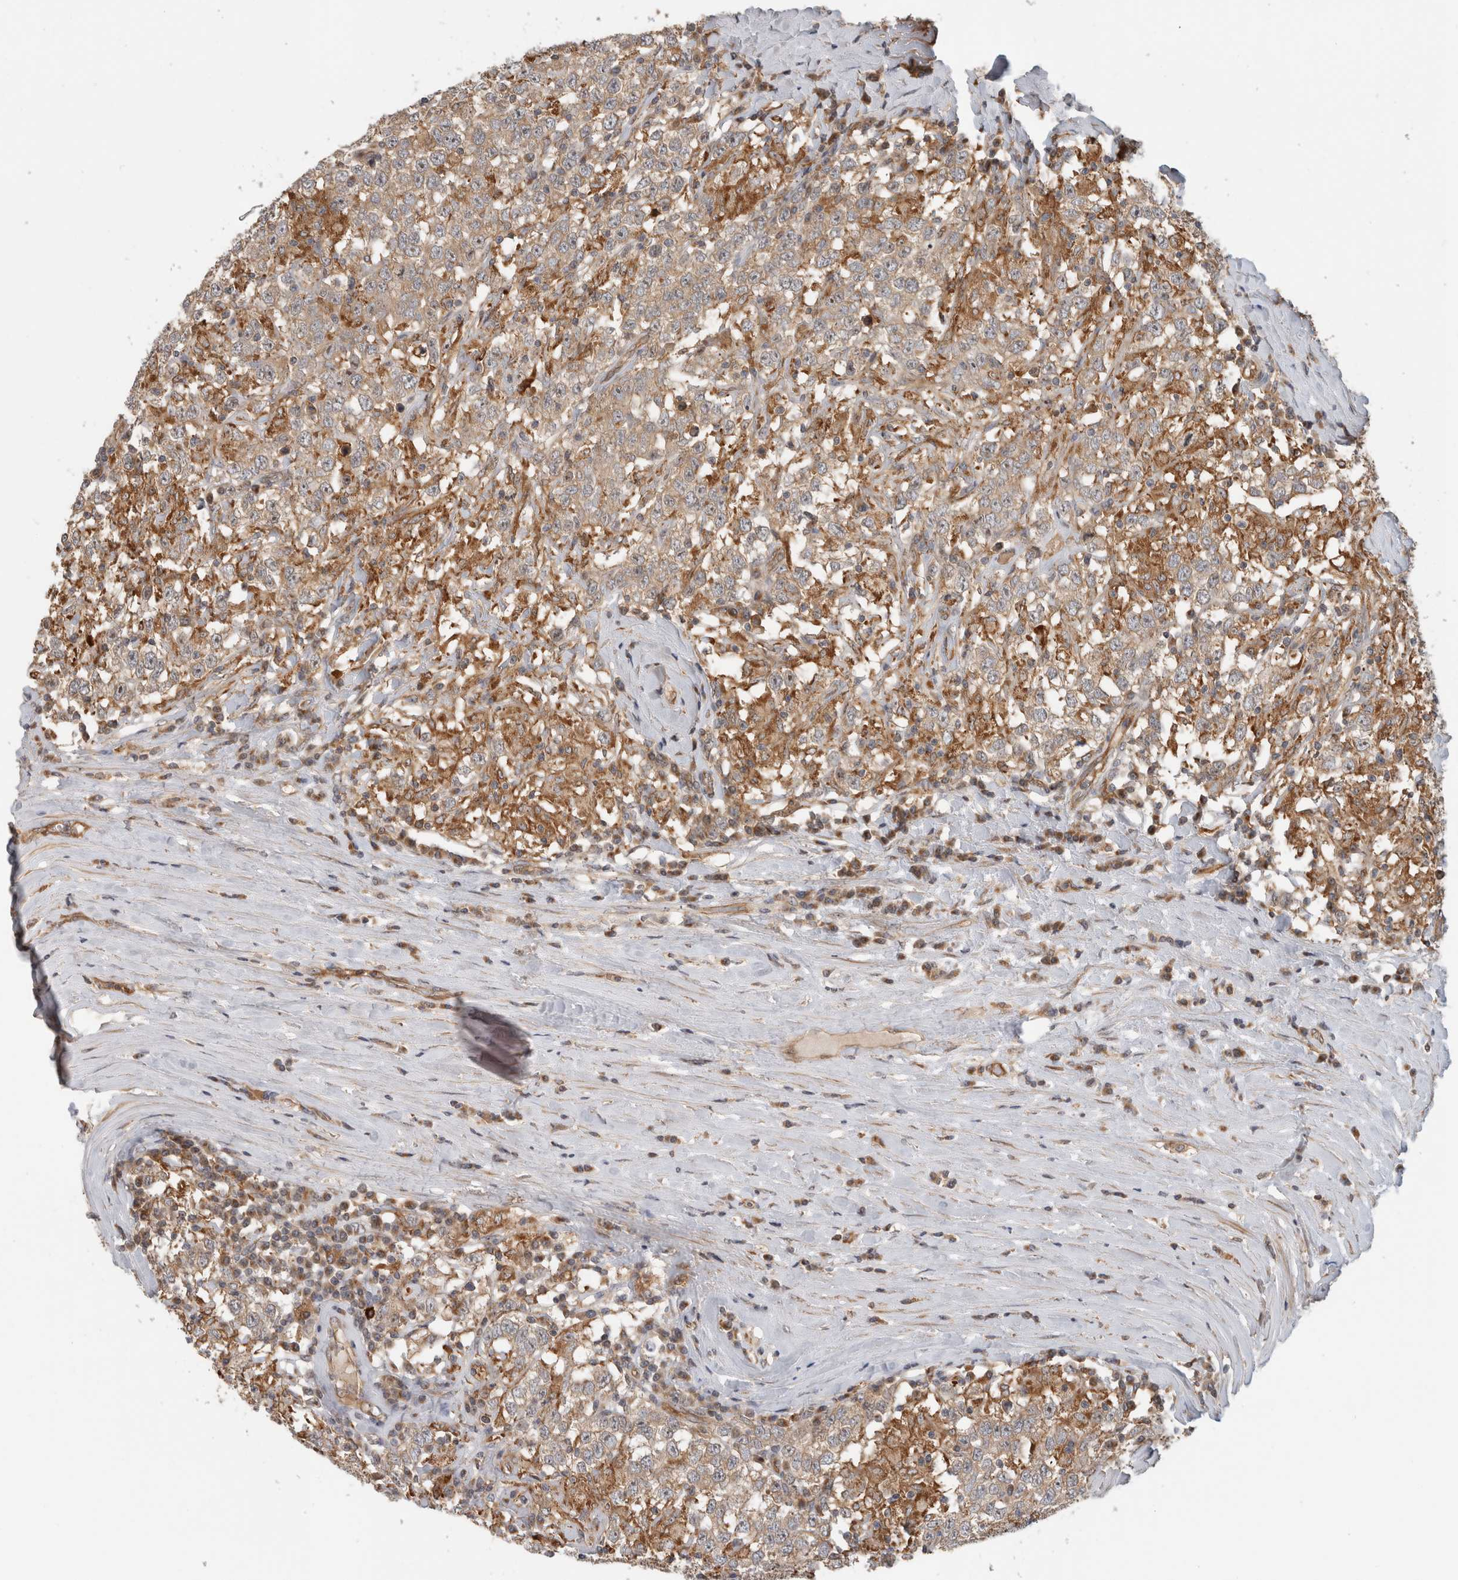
{"staining": {"intensity": "weak", "quantity": ">75%", "location": "cytoplasmic/membranous,nuclear"}, "tissue": "testis cancer", "cell_type": "Tumor cells", "image_type": "cancer", "snomed": [{"axis": "morphology", "description": "Seminoma, NOS"}, {"axis": "topography", "description": "Testis"}], "caption": "Weak cytoplasmic/membranous and nuclear protein positivity is seen in about >75% of tumor cells in testis cancer.", "gene": "WASF2", "patient": {"sex": "male", "age": 41}}